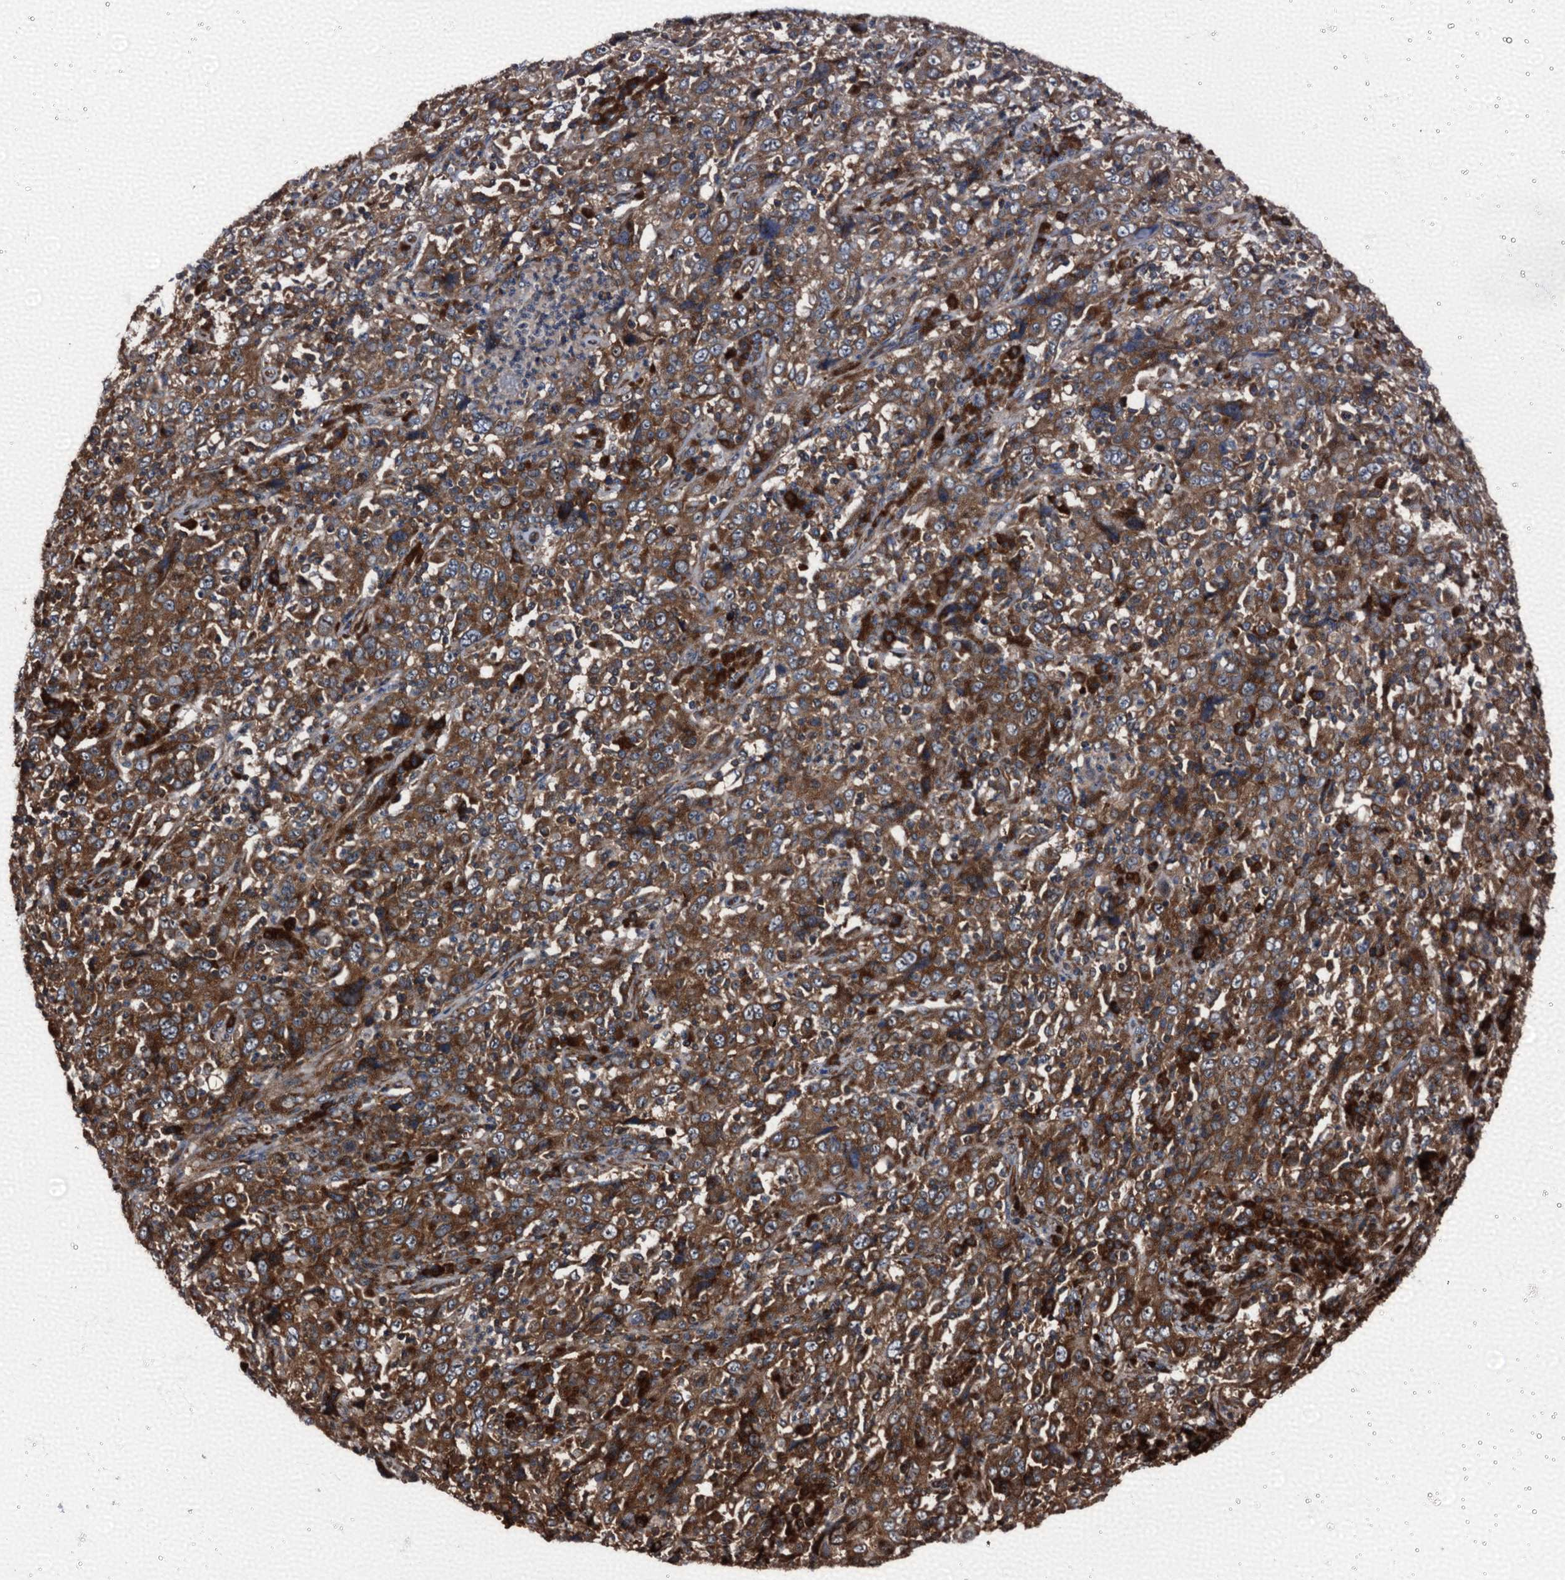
{"staining": {"intensity": "strong", "quantity": ">75%", "location": "cytoplasmic/membranous"}, "tissue": "cervical cancer", "cell_type": "Tumor cells", "image_type": "cancer", "snomed": [{"axis": "morphology", "description": "Squamous cell carcinoma, NOS"}, {"axis": "topography", "description": "Cervix"}], "caption": "A high amount of strong cytoplasmic/membranous staining is identified in approximately >75% of tumor cells in cervical cancer tissue.", "gene": "ATP2C1", "patient": {"sex": "female", "age": 46}}